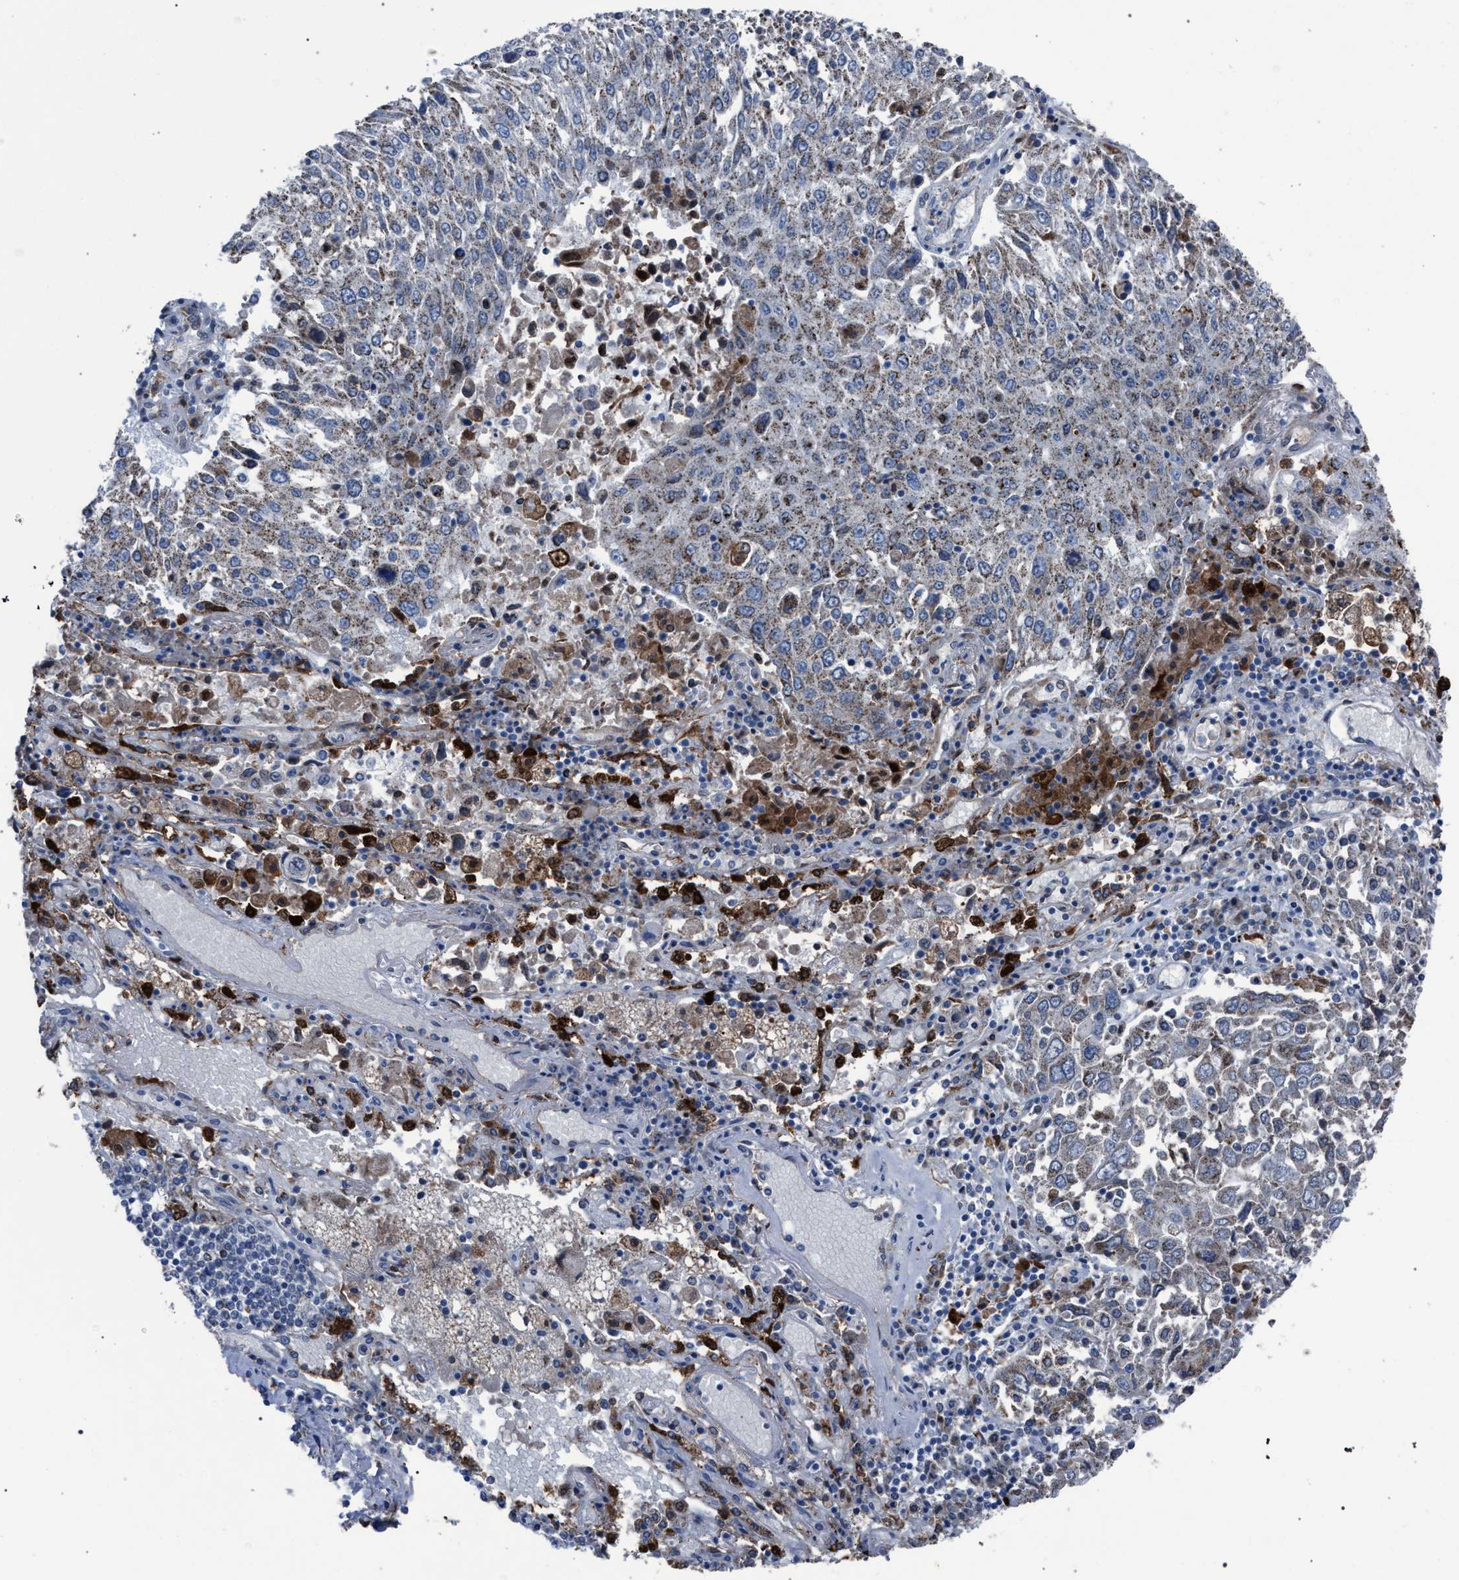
{"staining": {"intensity": "weak", "quantity": "<25%", "location": "cytoplasmic/membranous"}, "tissue": "lung cancer", "cell_type": "Tumor cells", "image_type": "cancer", "snomed": [{"axis": "morphology", "description": "Squamous cell carcinoma, NOS"}, {"axis": "topography", "description": "Lung"}], "caption": "Human lung cancer stained for a protein using immunohistochemistry exhibits no staining in tumor cells.", "gene": "HSD17B4", "patient": {"sex": "male", "age": 65}}